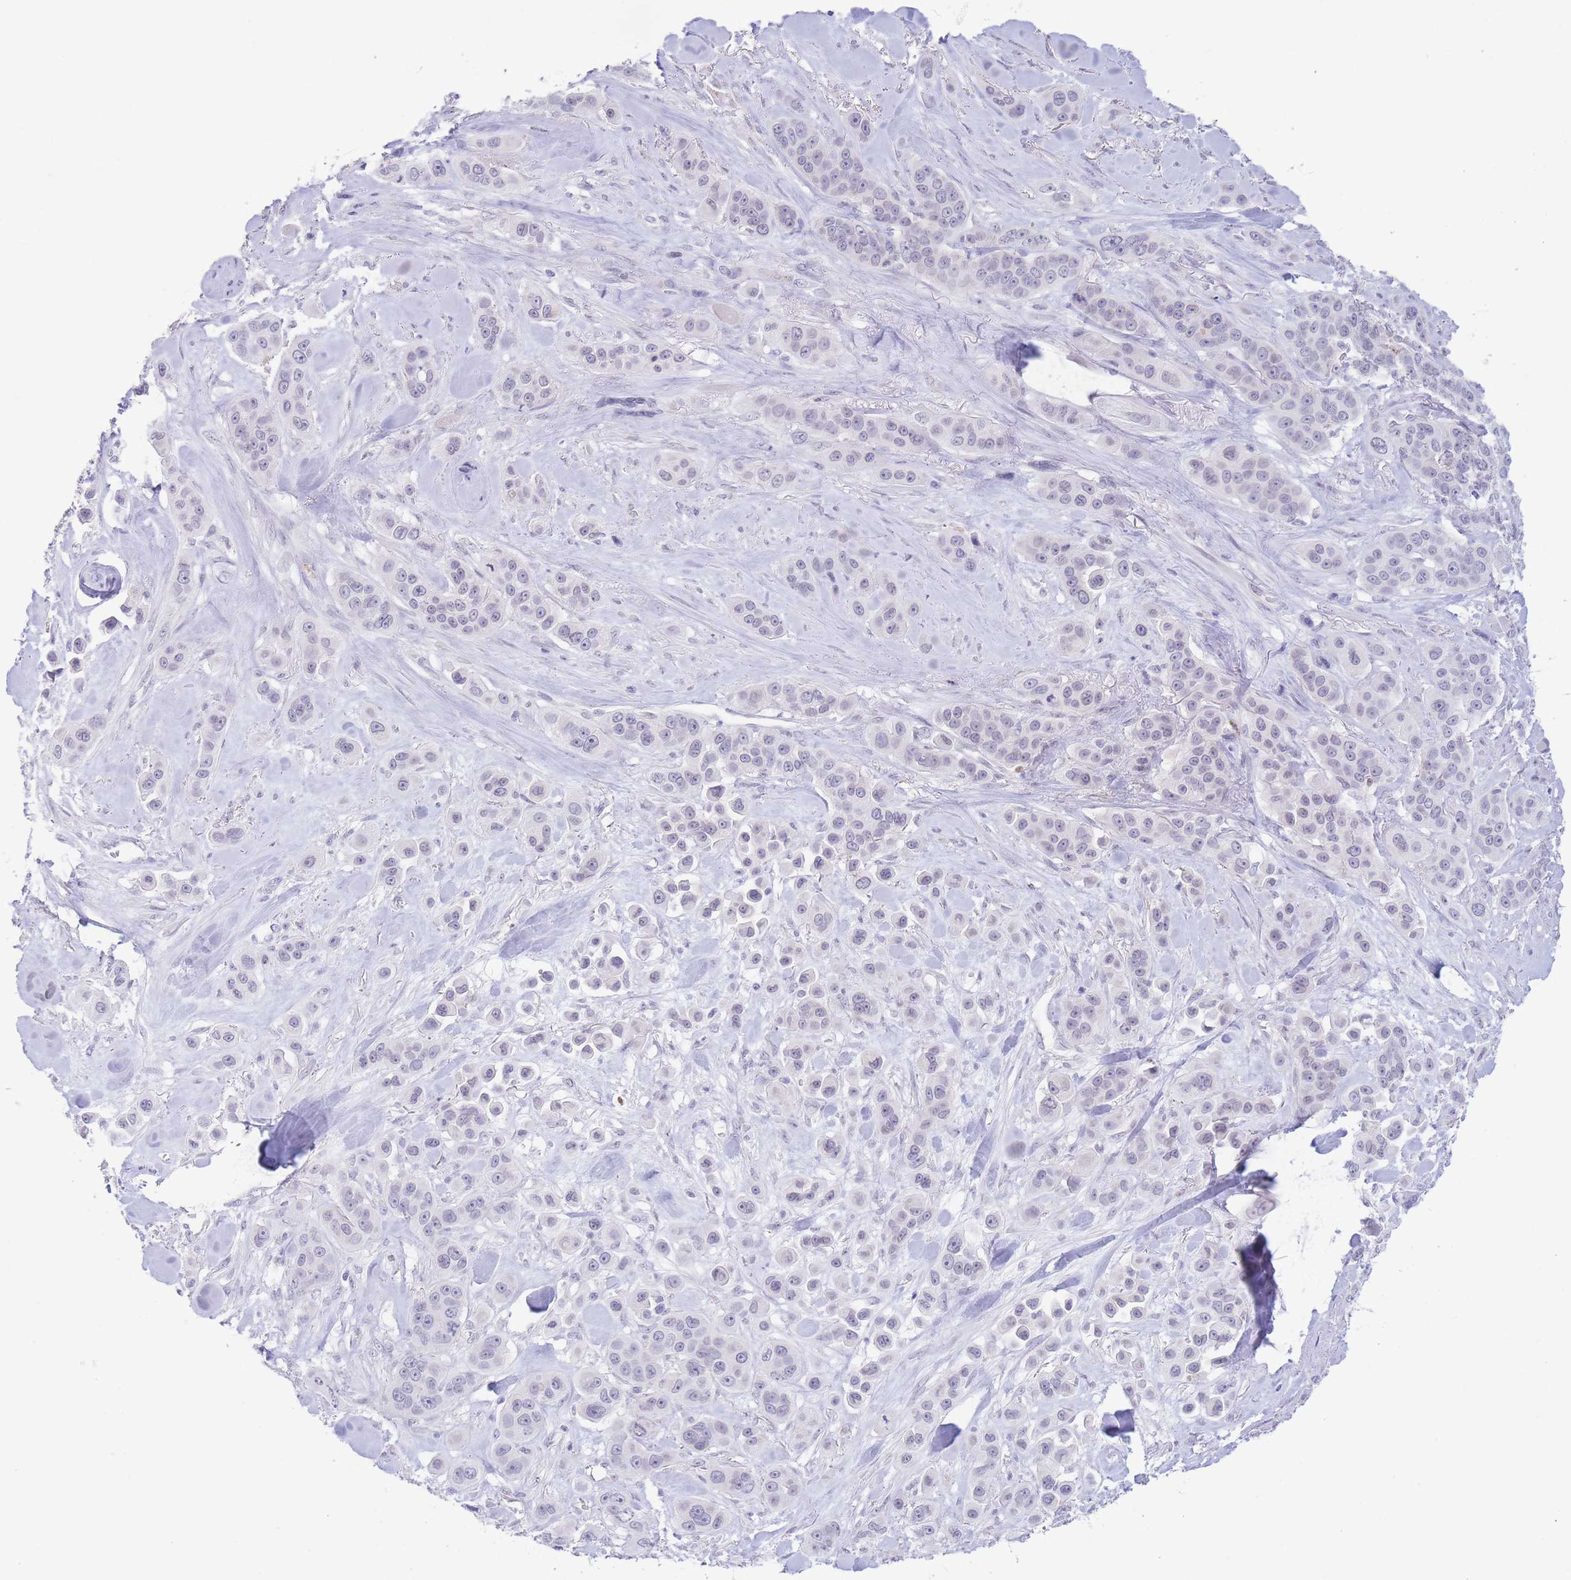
{"staining": {"intensity": "negative", "quantity": "none", "location": "none"}, "tissue": "skin cancer", "cell_type": "Tumor cells", "image_type": "cancer", "snomed": [{"axis": "morphology", "description": "Squamous cell carcinoma, NOS"}, {"axis": "topography", "description": "Skin"}], "caption": "This is an immunohistochemistry histopathology image of skin cancer (squamous cell carcinoma). There is no positivity in tumor cells.", "gene": "LCLAT1", "patient": {"sex": "male", "age": 67}}